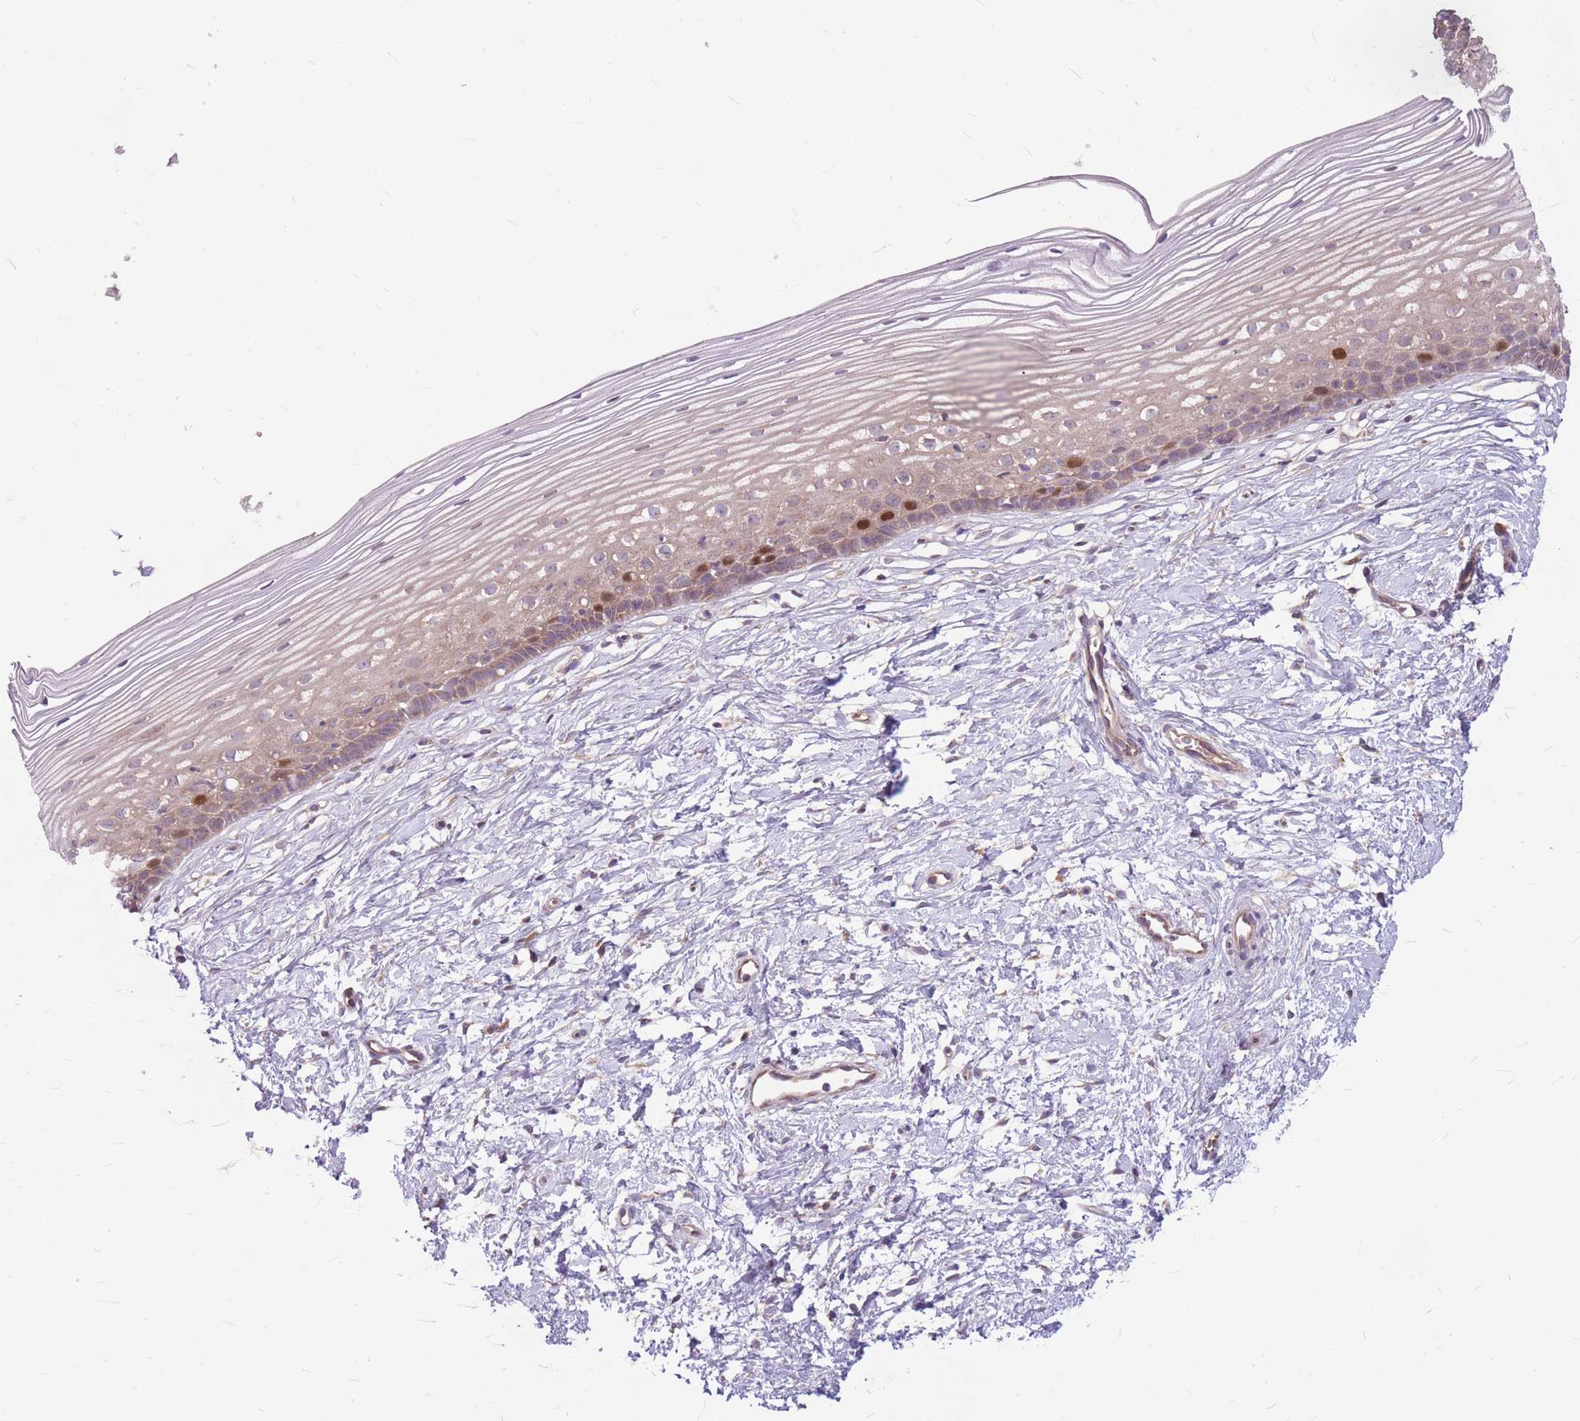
{"staining": {"intensity": "weak", "quantity": ">75%", "location": "cytoplasmic/membranous"}, "tissue": "cervix", "cell_type": "Glandular cells", "image_type": "normal", "snomed": [{"axis": "morphology", "description": "Normal tissue, NOS"}, {"axis": "topography", "description": "Cervix"}], "caption": "Immunohistochemistry image of benign cervix stained for a protein (brown), which demonstrates low levels of weak cytoplasmic/membranous expression in about >75% of glandular cells.", "gene": "GMNN", "patient": {"sex": "female", "age": 40}}